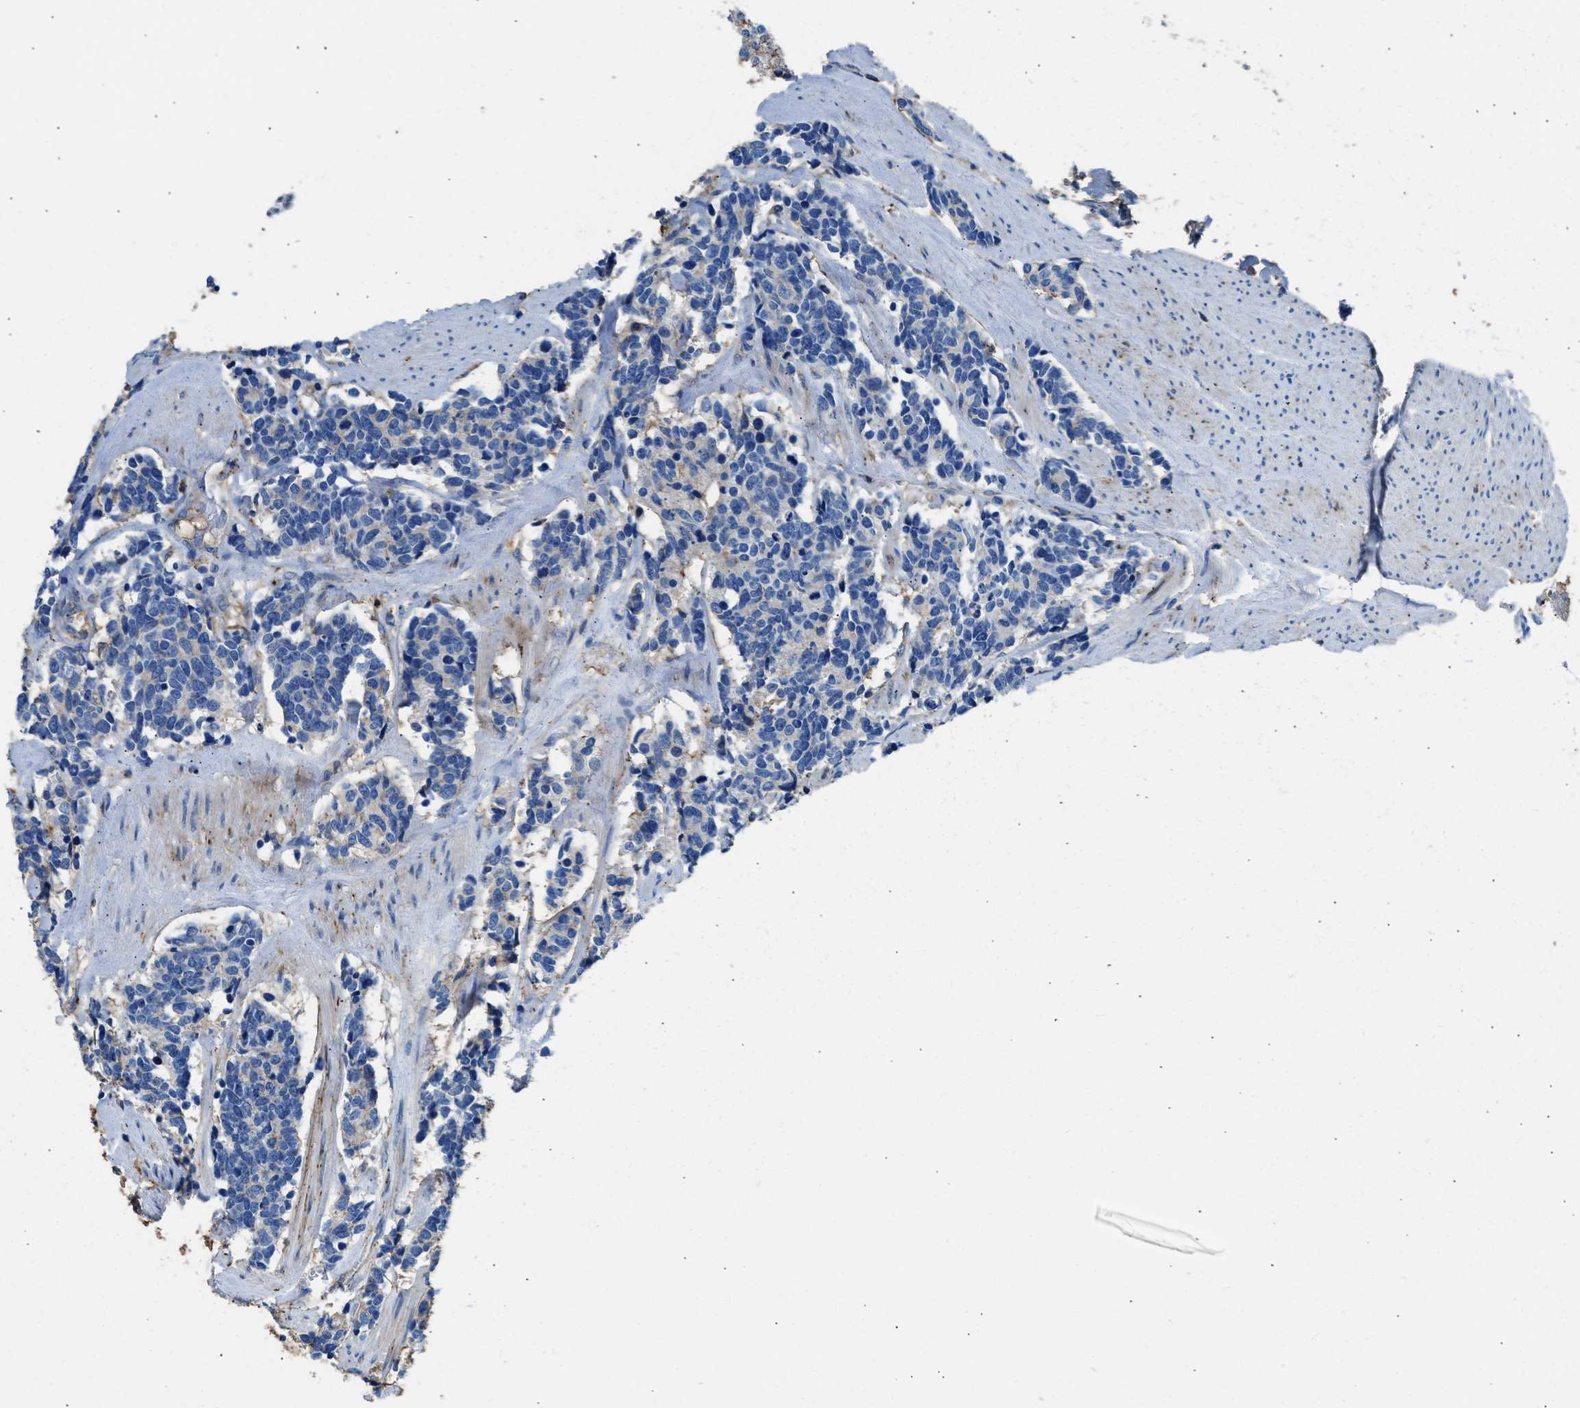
{"staining": {"intensity": "negative", "quantity": "none", "location": "none"}, "tissue": "carcinoid", "cell_type": "Tumor cells", "image_type": "cancer", "snomed": [{"axis": "morphology", "description": "Carcinoma, NOS"}, {"axis": "morphology", "description": "Carcinoid, malignant, NOS"}, {"axis": "topography", "description": "Urinary bladder"}], "caption": "Image shows no protein expression in tumor cells of carcinoid tissue.", "gene": "KCNQ4", "patient": {"sex": "male", "age": 57}}